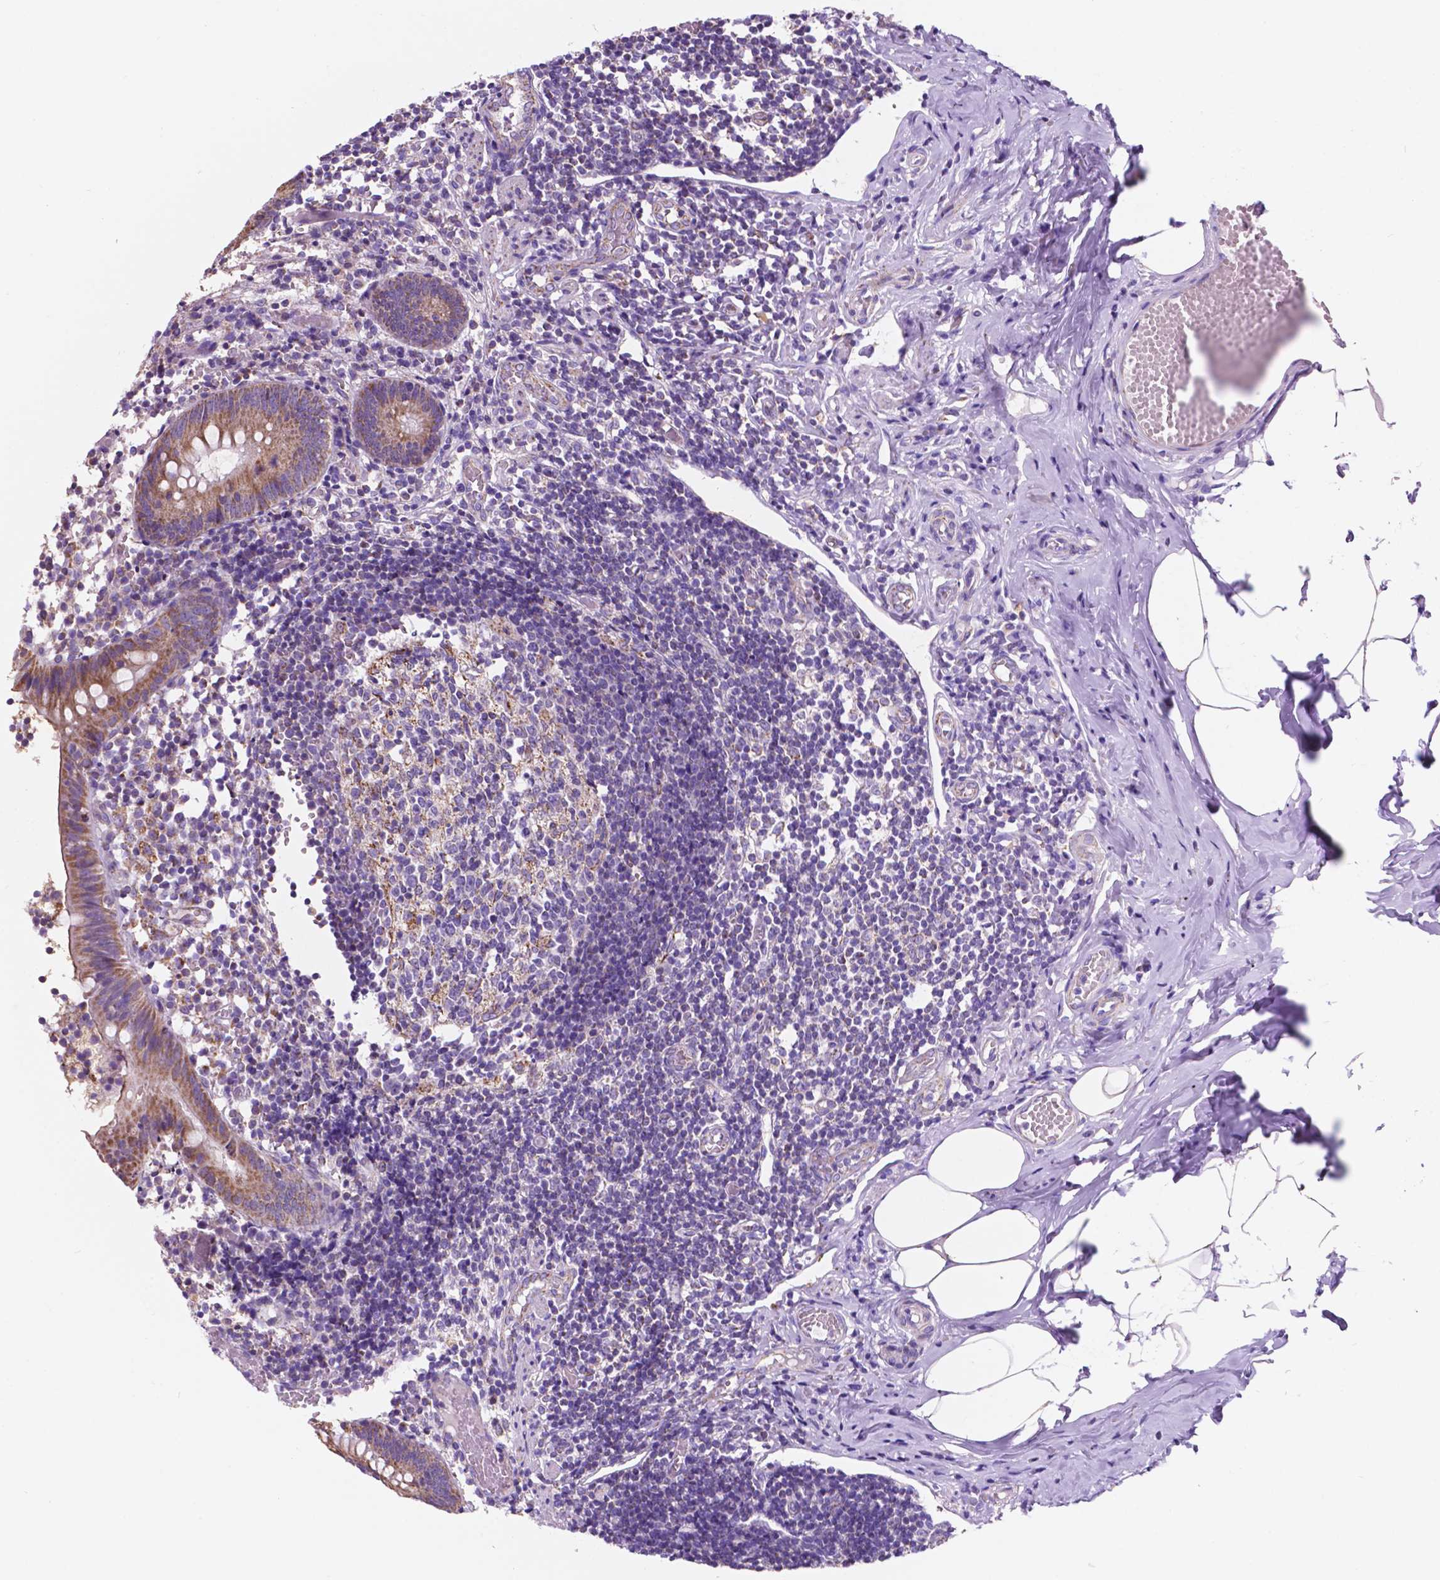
{"staining": {"intensity": "moderate", "quantity": "25%-75%", "location": "cytoplasmic/membranous"}, "tissue": "appendix", "cell_type": "Glandular cells", "image_type": "normal", "snomed": [{"axis": "morphology", "description": "Normal tissue, NOS"}, {"axis": "topography", "description": "Appendix"}], "caption": "Glandular cells reveal moderate cytoplasmic/membranous staining in about 25%-75% of cells in normal appendix.", "gene": "TRPV5", "patient": {"sex": "female", "age": 32}}